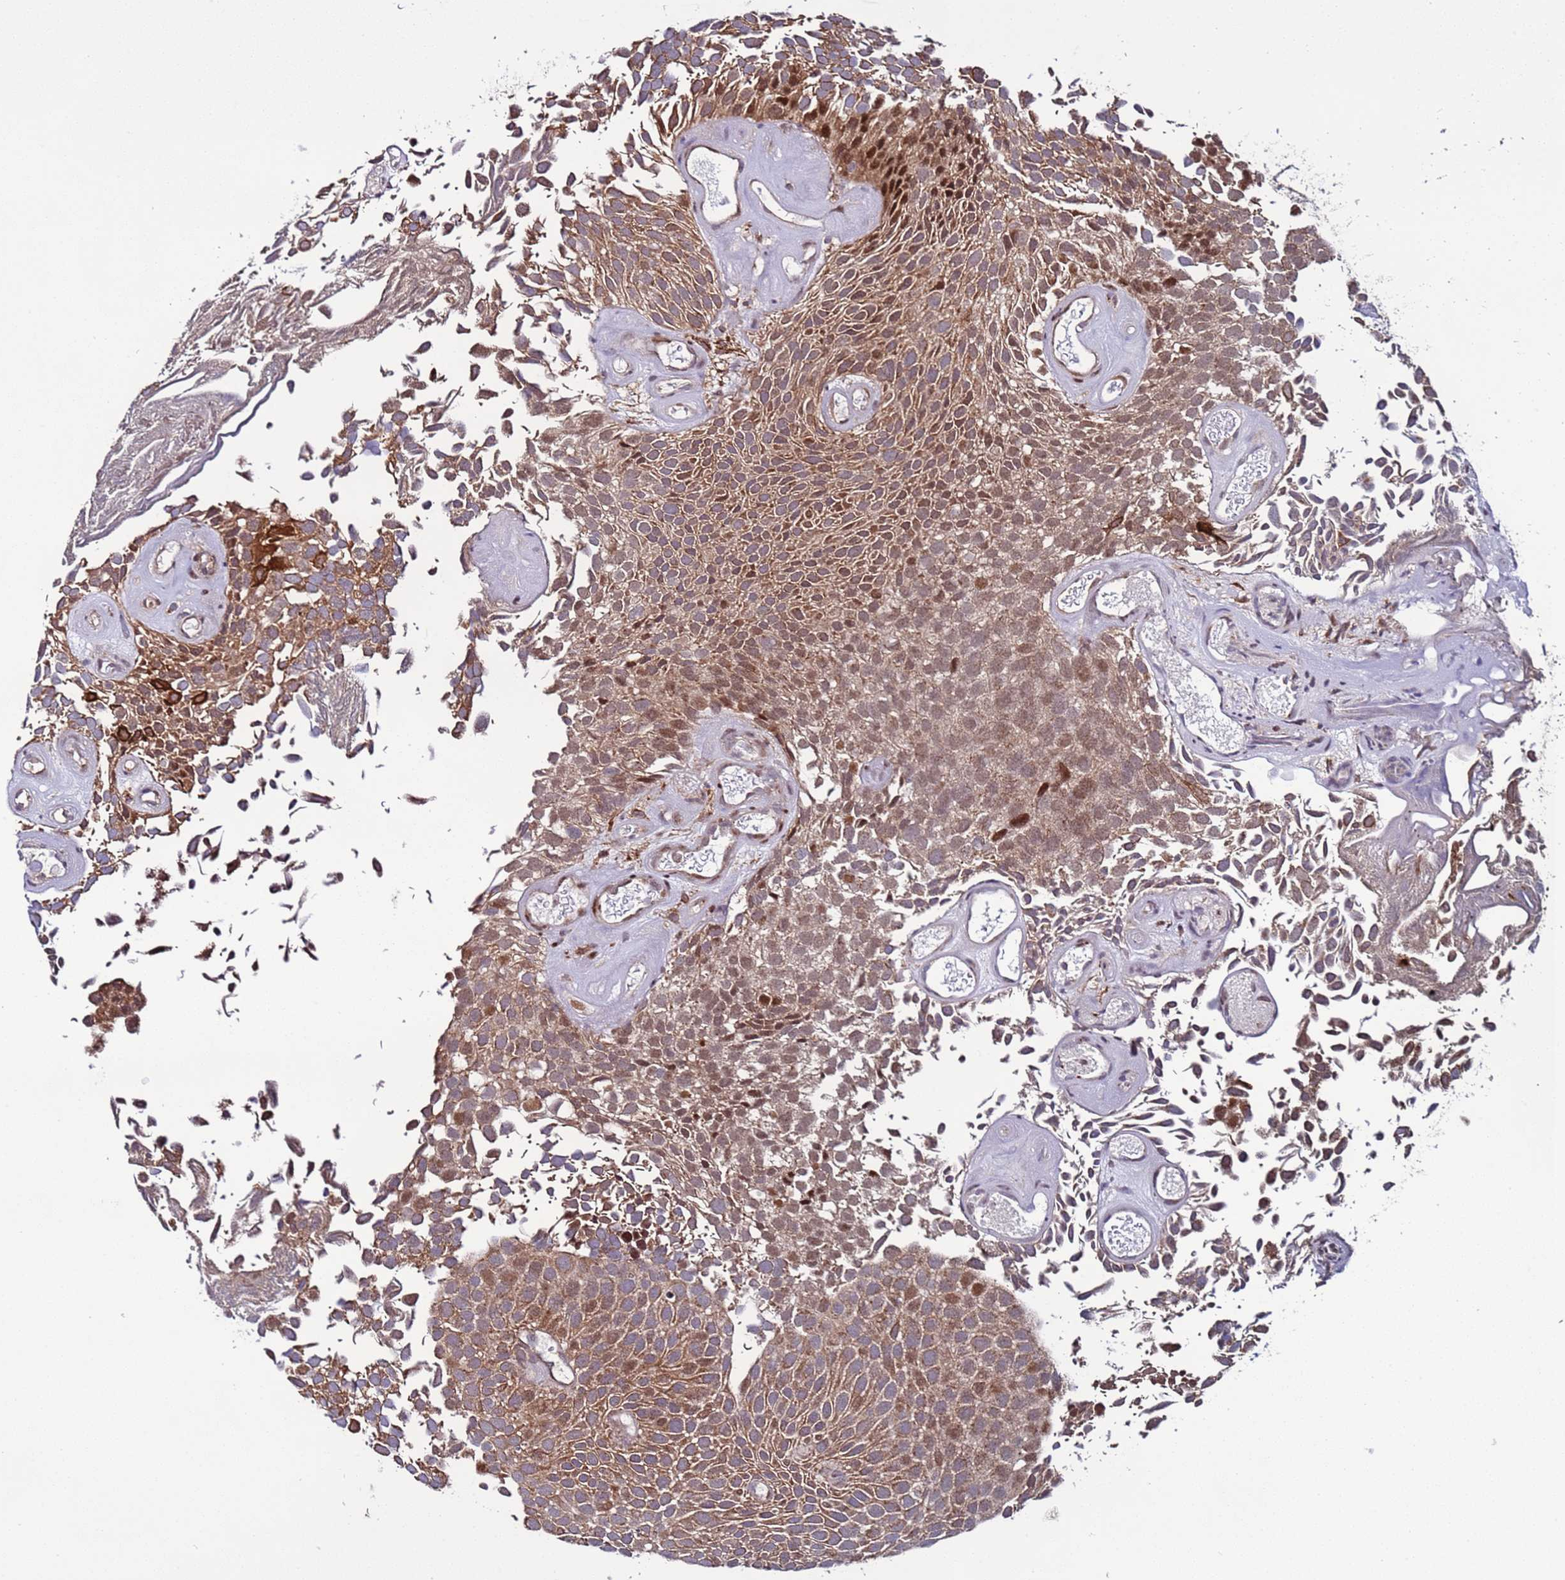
{"staining": {"intensity": "moderate", "quantity": ">75%", "location": "cytoplasmic/membranous"}, "tissue": "urothelial cancer", "cell_type": "Tumor cells", "image_type": "cancer", "snomed": [{"axis": "morphology", "description": "Urothelial carcinoma, Low grade"}, {"axis": "topography", "description": "Urinary bladder"}], "caption": "Protein staining of low-grade urothelial carcinoma tissue displays moderate cytoplasmic/membranous expression in about >75% of tumor cells. (DAB IHC with brightfield microscopy, high magnification).", "gene": "TMEM176B", "patient": {"sex": "male", "age": 89}}